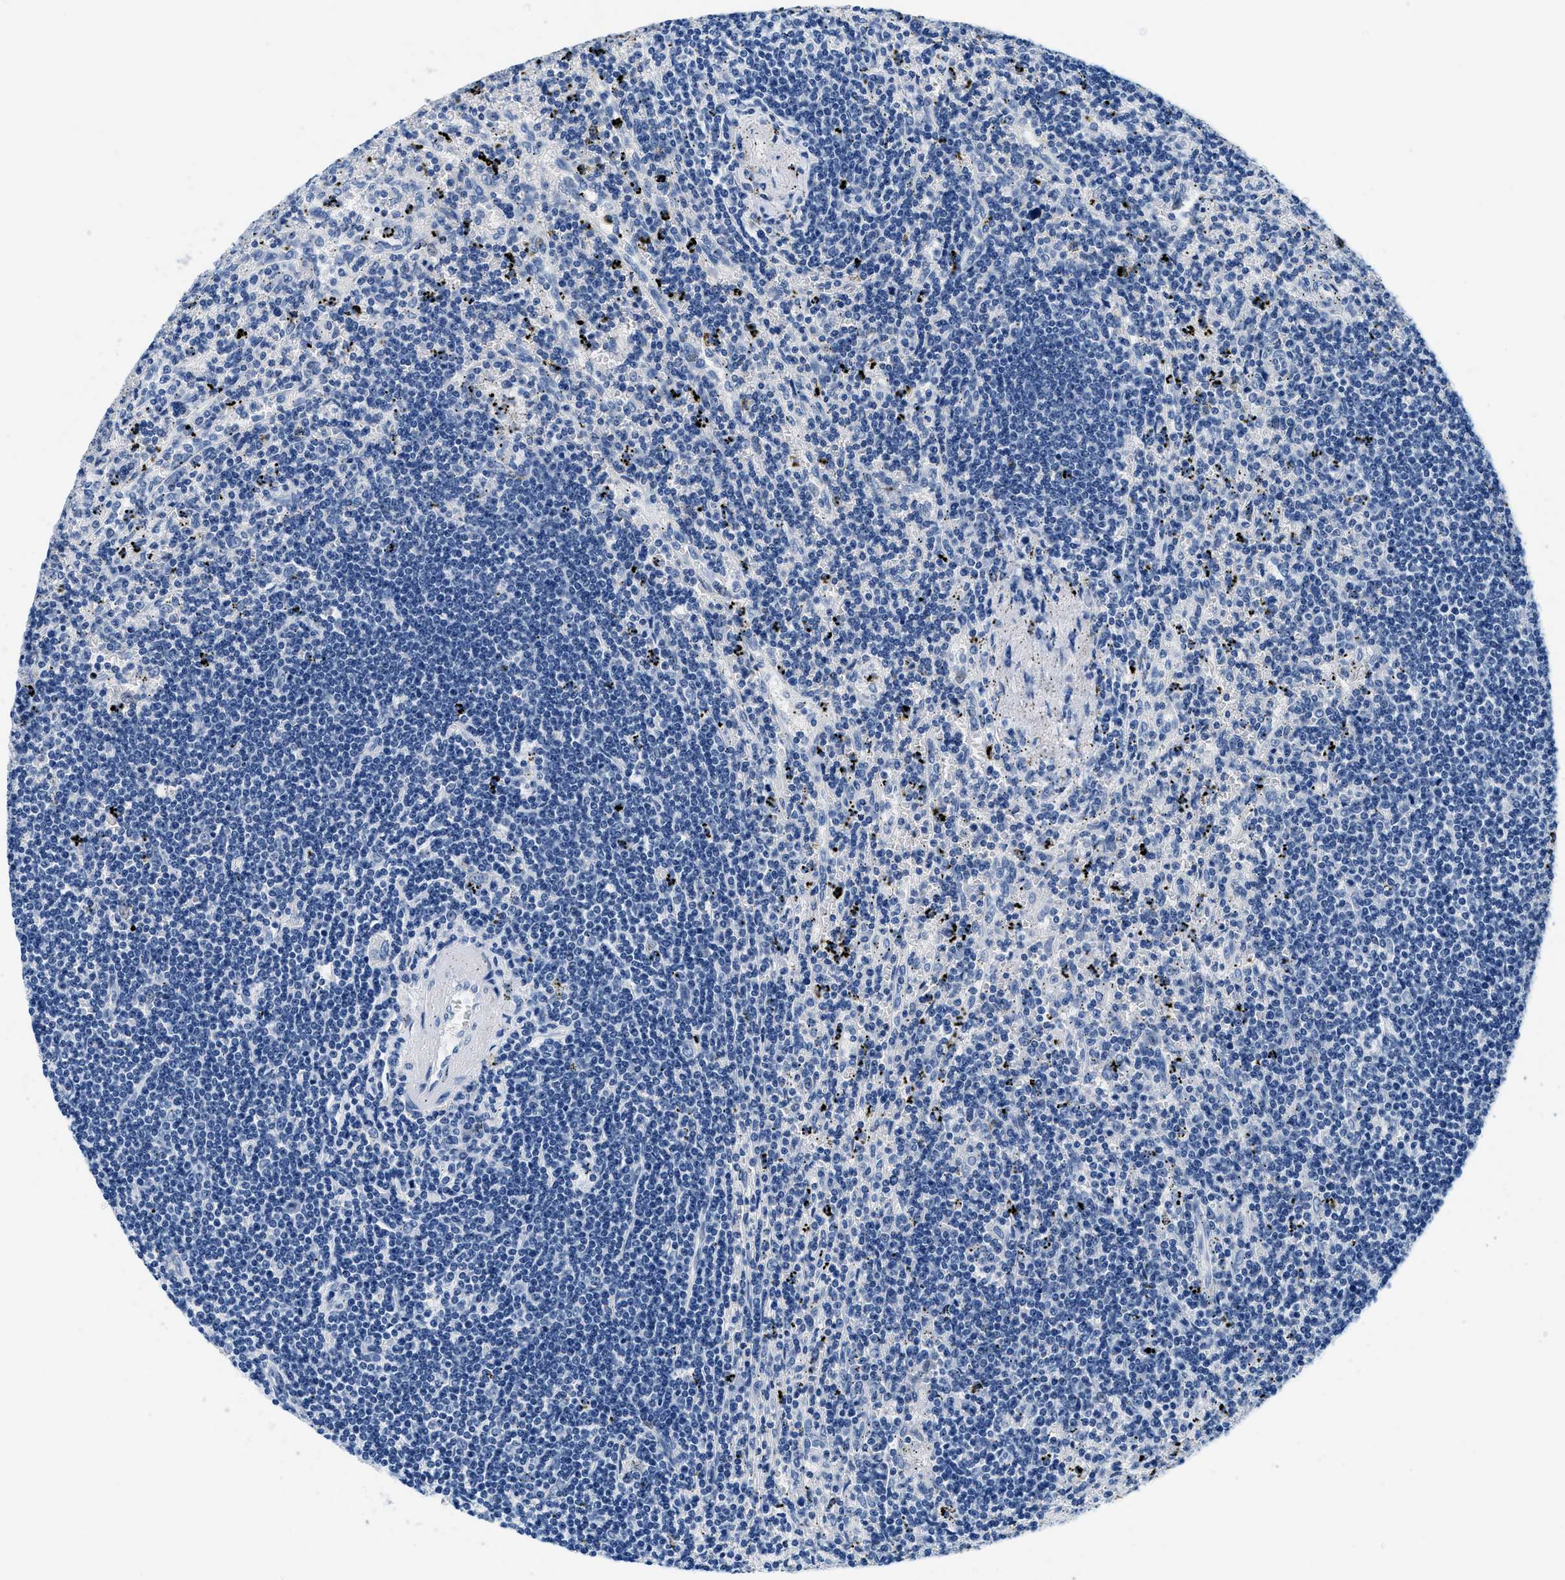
{"staining": {"intensity": "negative", "quantity": "none", "location": "none"}, "tissue": "lymphoma", "cell_type": "Tumor cells", "image_type": "cancer", "snomed": [{"axis": "morphology", "description": "Malignant lymphoma, non-Hodgkin's type, Low grade"}, {"axis": "topography", "description": "Spleen"}], "caption": "Photomicrograph shows no significant protein staining in tumor cells of lymphoma. The staining is performed using DAB (3,3'-diaminobenzidine) brown chromogen with nuclei counter-stained in using hematoxylin.", "gene": "GSTM3", "patient": {"sex": "male", "age": 76}}